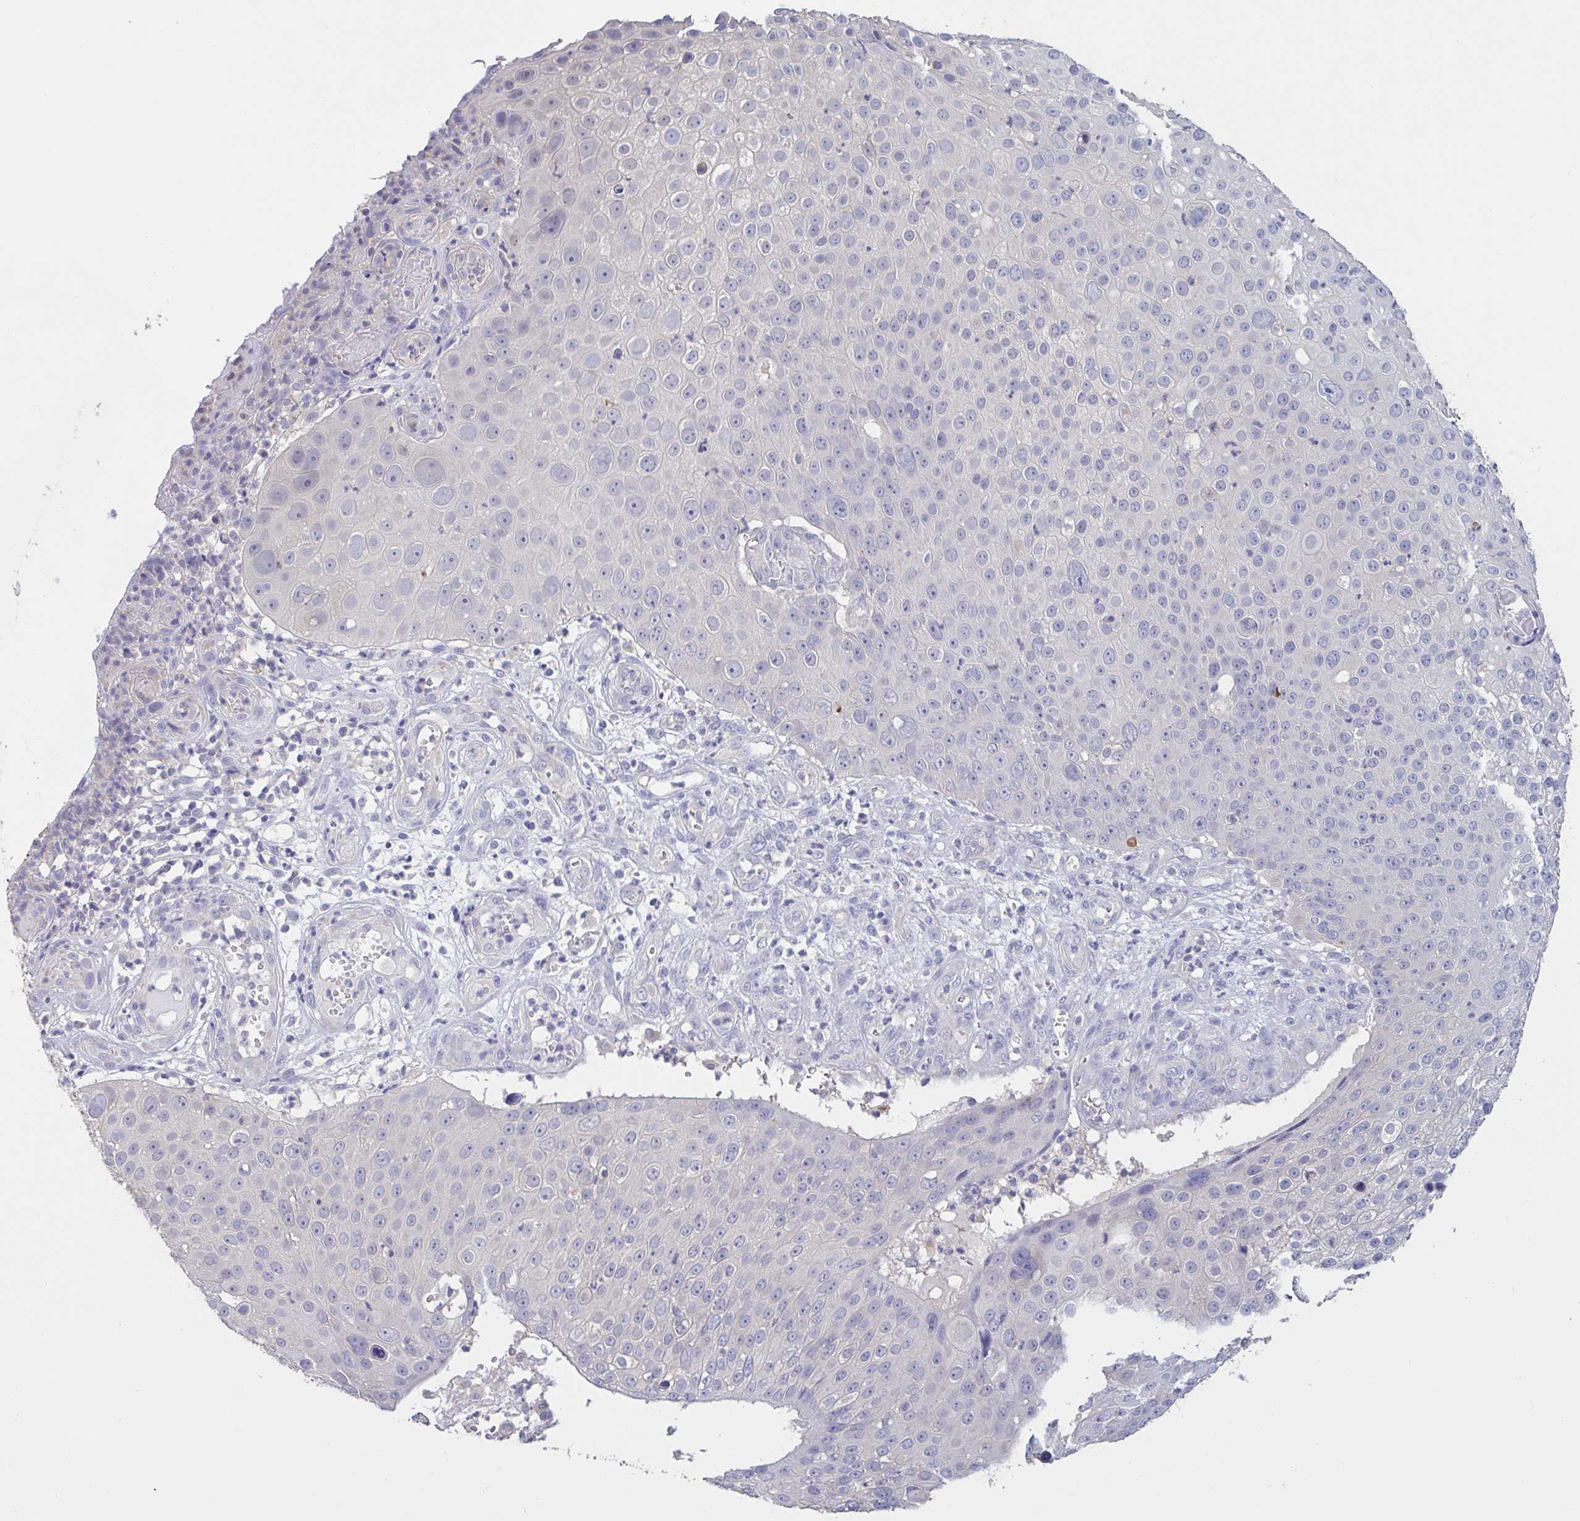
{"staining": {"intensity": "negative", "quantity": "none", "location": "none"}, "tissue": "skin cancer", "cell_type": "Tumor cells", "image_type": "cancer", "snomed": [{"axis": "morphology", "description": "Squamous cell carcinoma, NOS"}, {"axis": "topography", "description": "Skin"}], "caption": "This is an IHC photomicrograph of human skin cancer. There is no expression in tumor cells.", "gene": "CHMP5", "patient": {"sex": "male", "age": 71}}